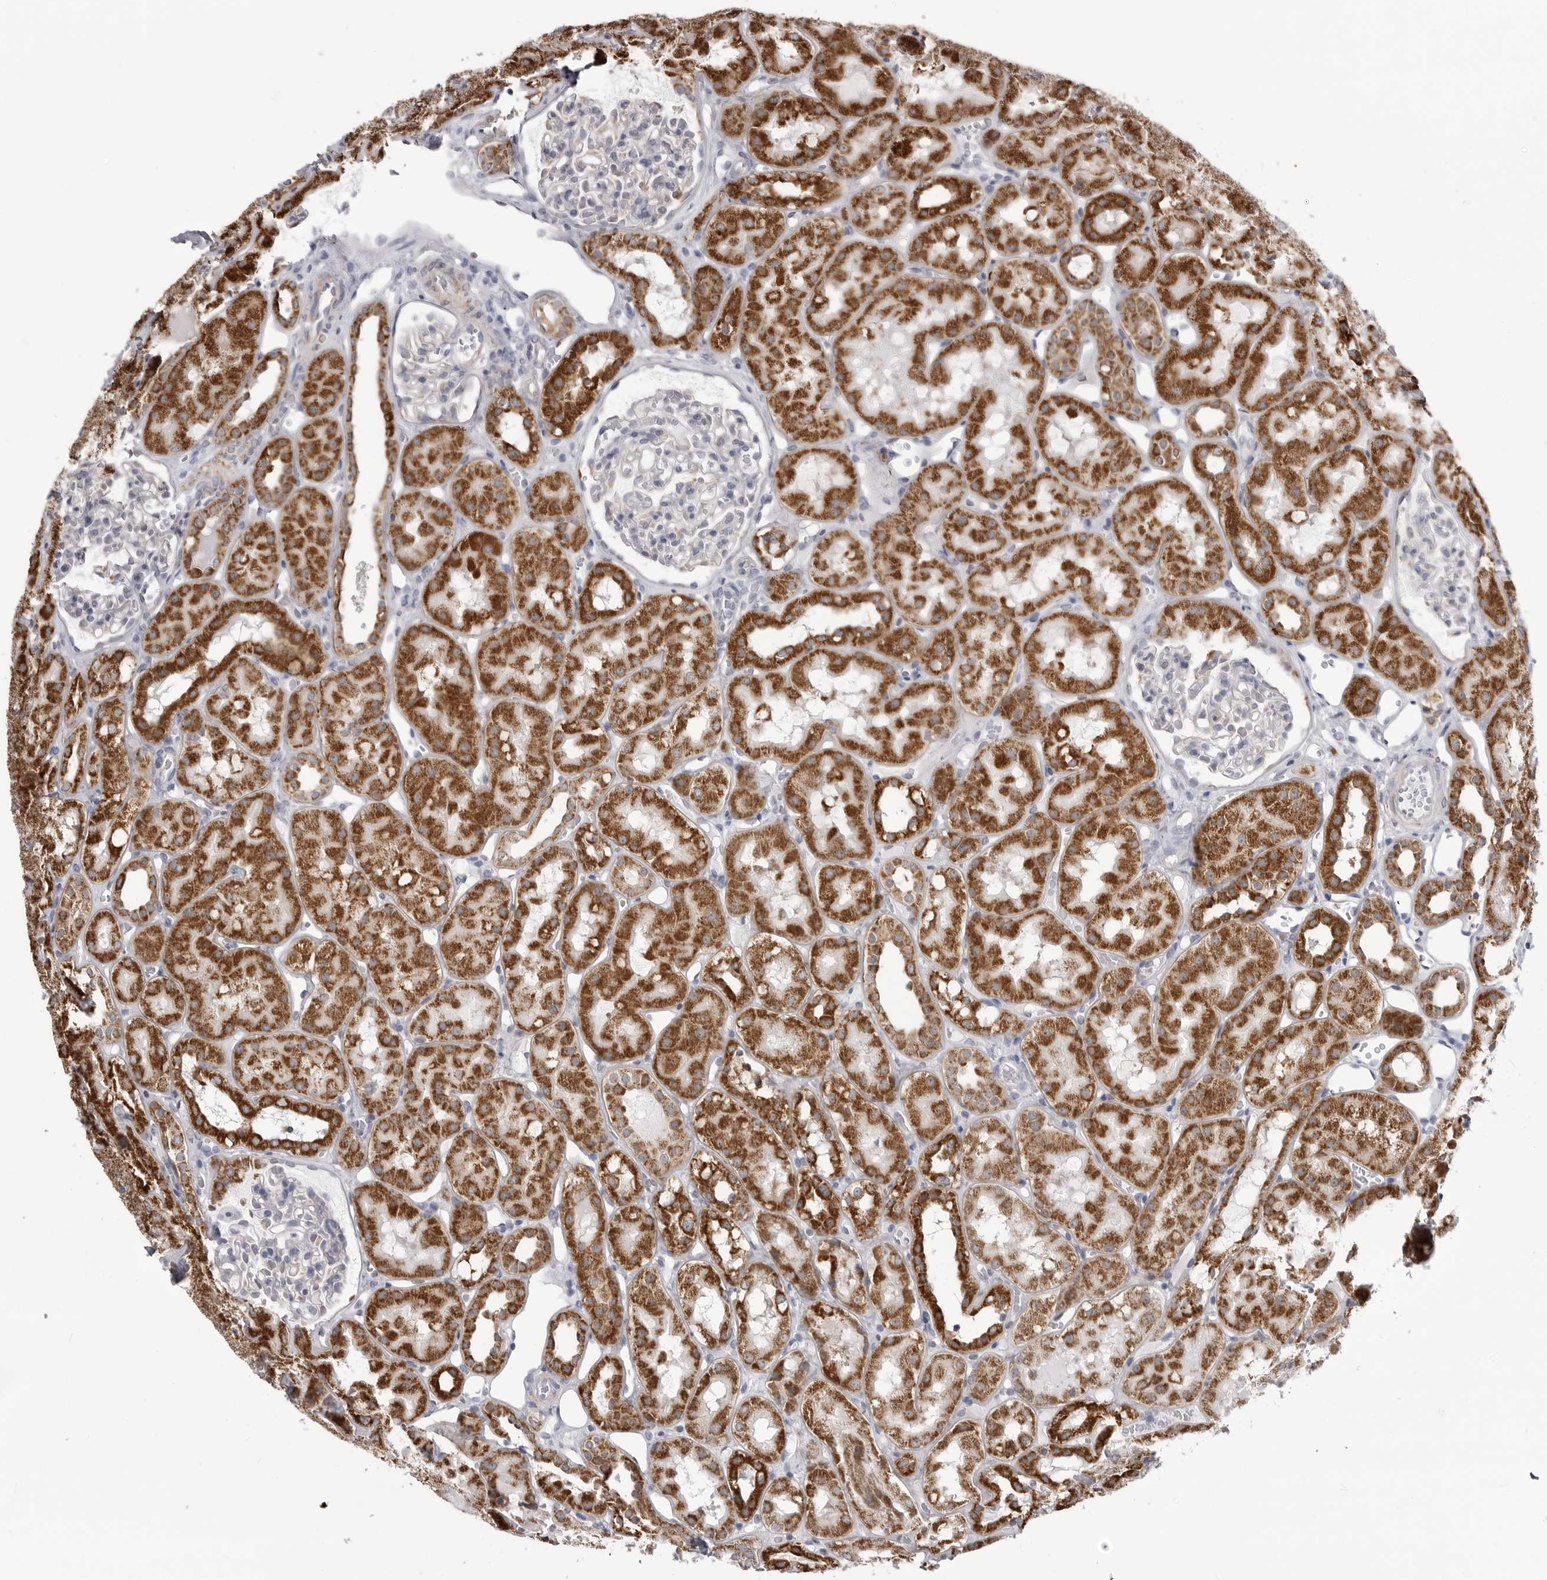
{"staining": {"intensity": "negative", "quantity": "none", "location": "none"}, "tissue": "kidney", "cell_type": "Cells in glomeruli", "image_type": "normal", "snomed": [{"axis": "morphology", "description": "Normal tissue, NOS"}, {"axis": "topography", "description": "Kidney"}], "caption": "A high-resolution image shows IHC staining of normal kidney, which reveals no significant positivity in cells in glomeruli. (DAB immunohistochemistry with hematoxylin counter stain).", "gene": "FH", "patient": {"sex": "male", "age": 16}}